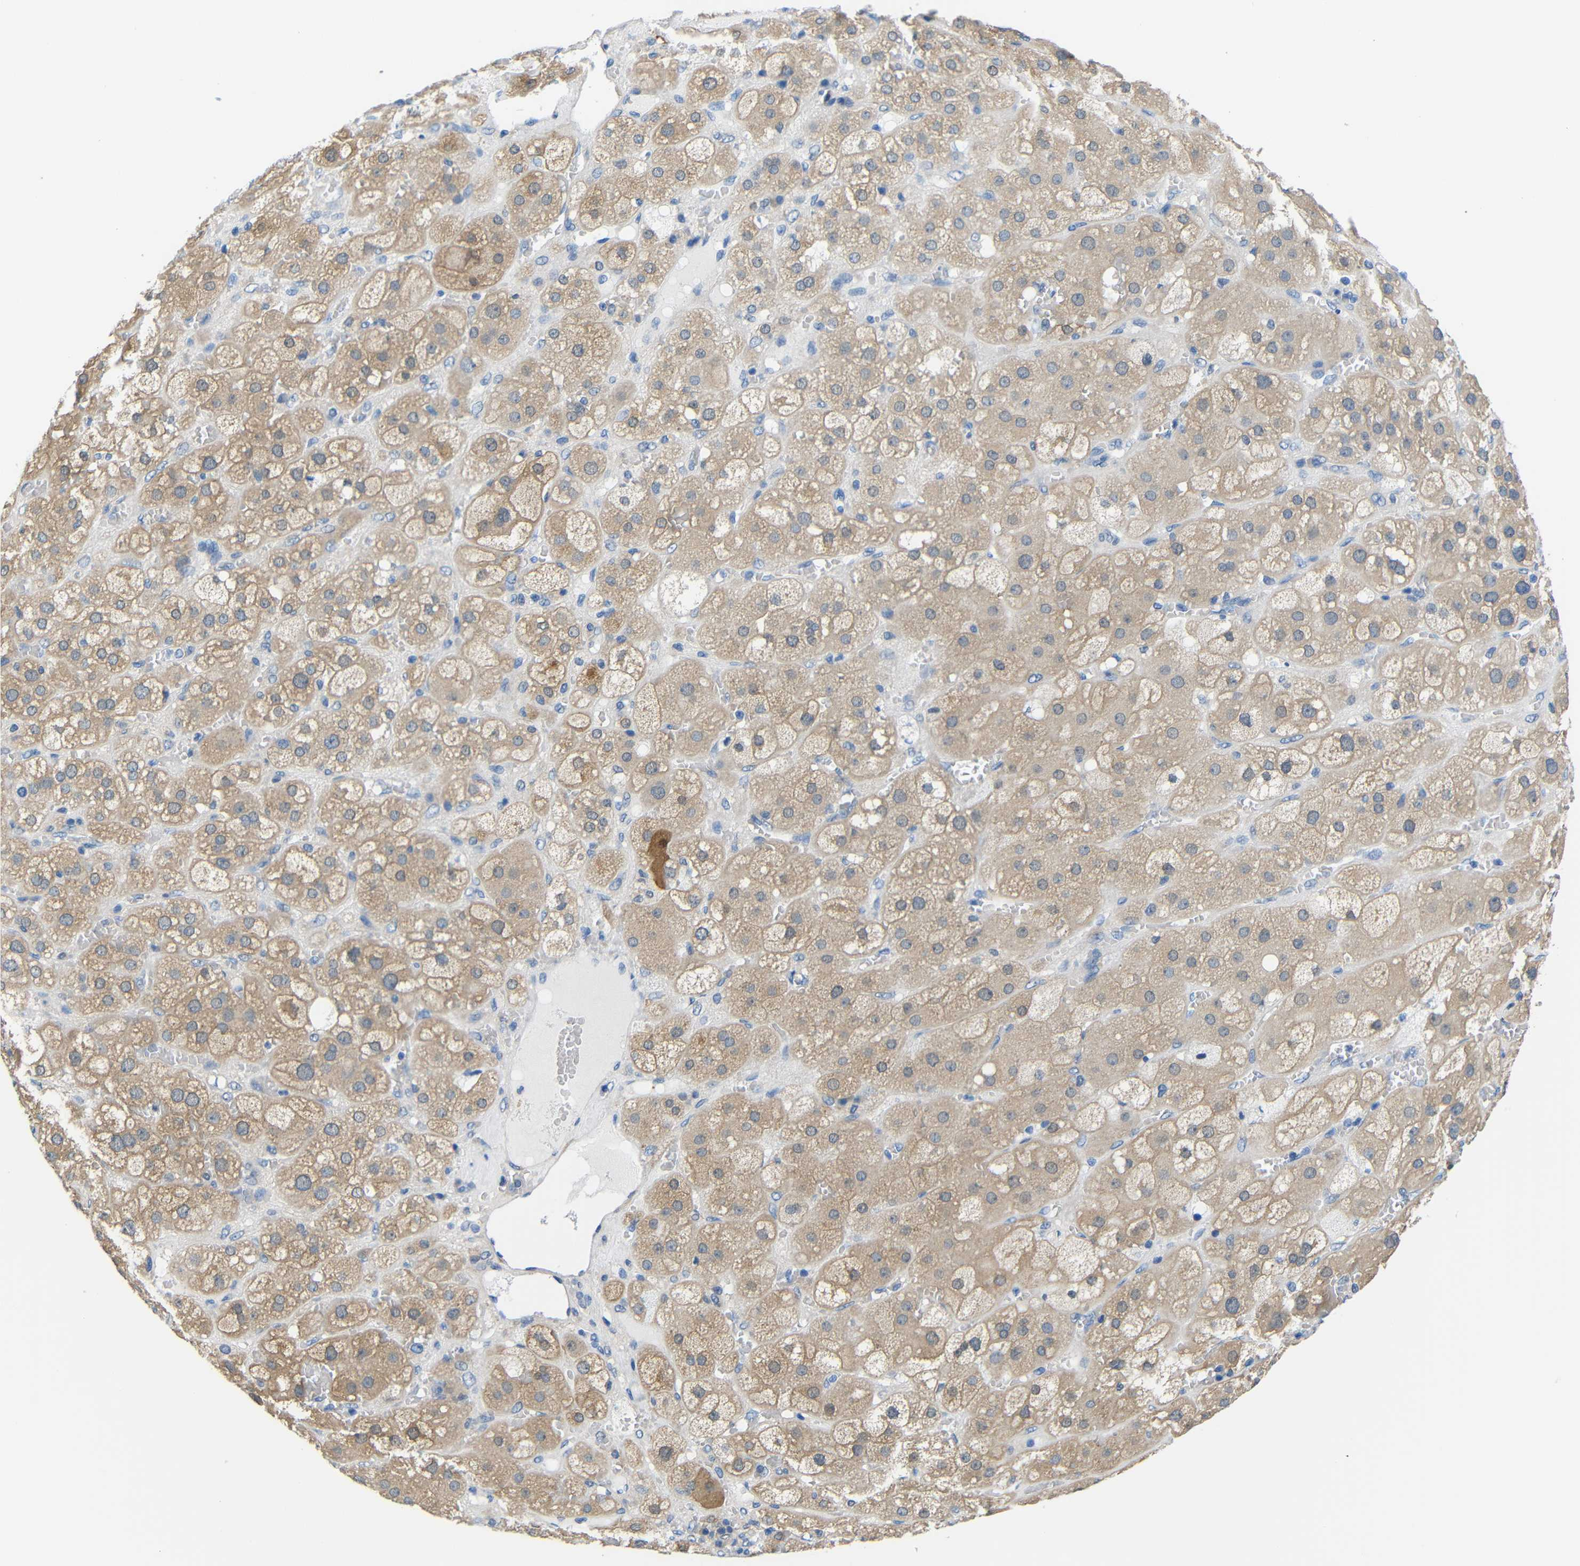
{"staining": {"intensity": "weak", "quantity": ">75%", "location": "cytoplasmic/membranous"}, "tissue": "adrenal gland", "cell_type": "Glandular cells", "image_type": "normal", "snomed": [{"axis": "morphology", "description": "Normal tissue, NOS"}, {"axis": "topography", "description": "Adrenal gland"}], "caption": "The image exhibits a brown stain indicating the presence of a protein in the cytoplasmic/membranous of glandular cells in adrenal gland.", "gene": "NEGR1", "patient": {"sex": "female", "age": 47}}